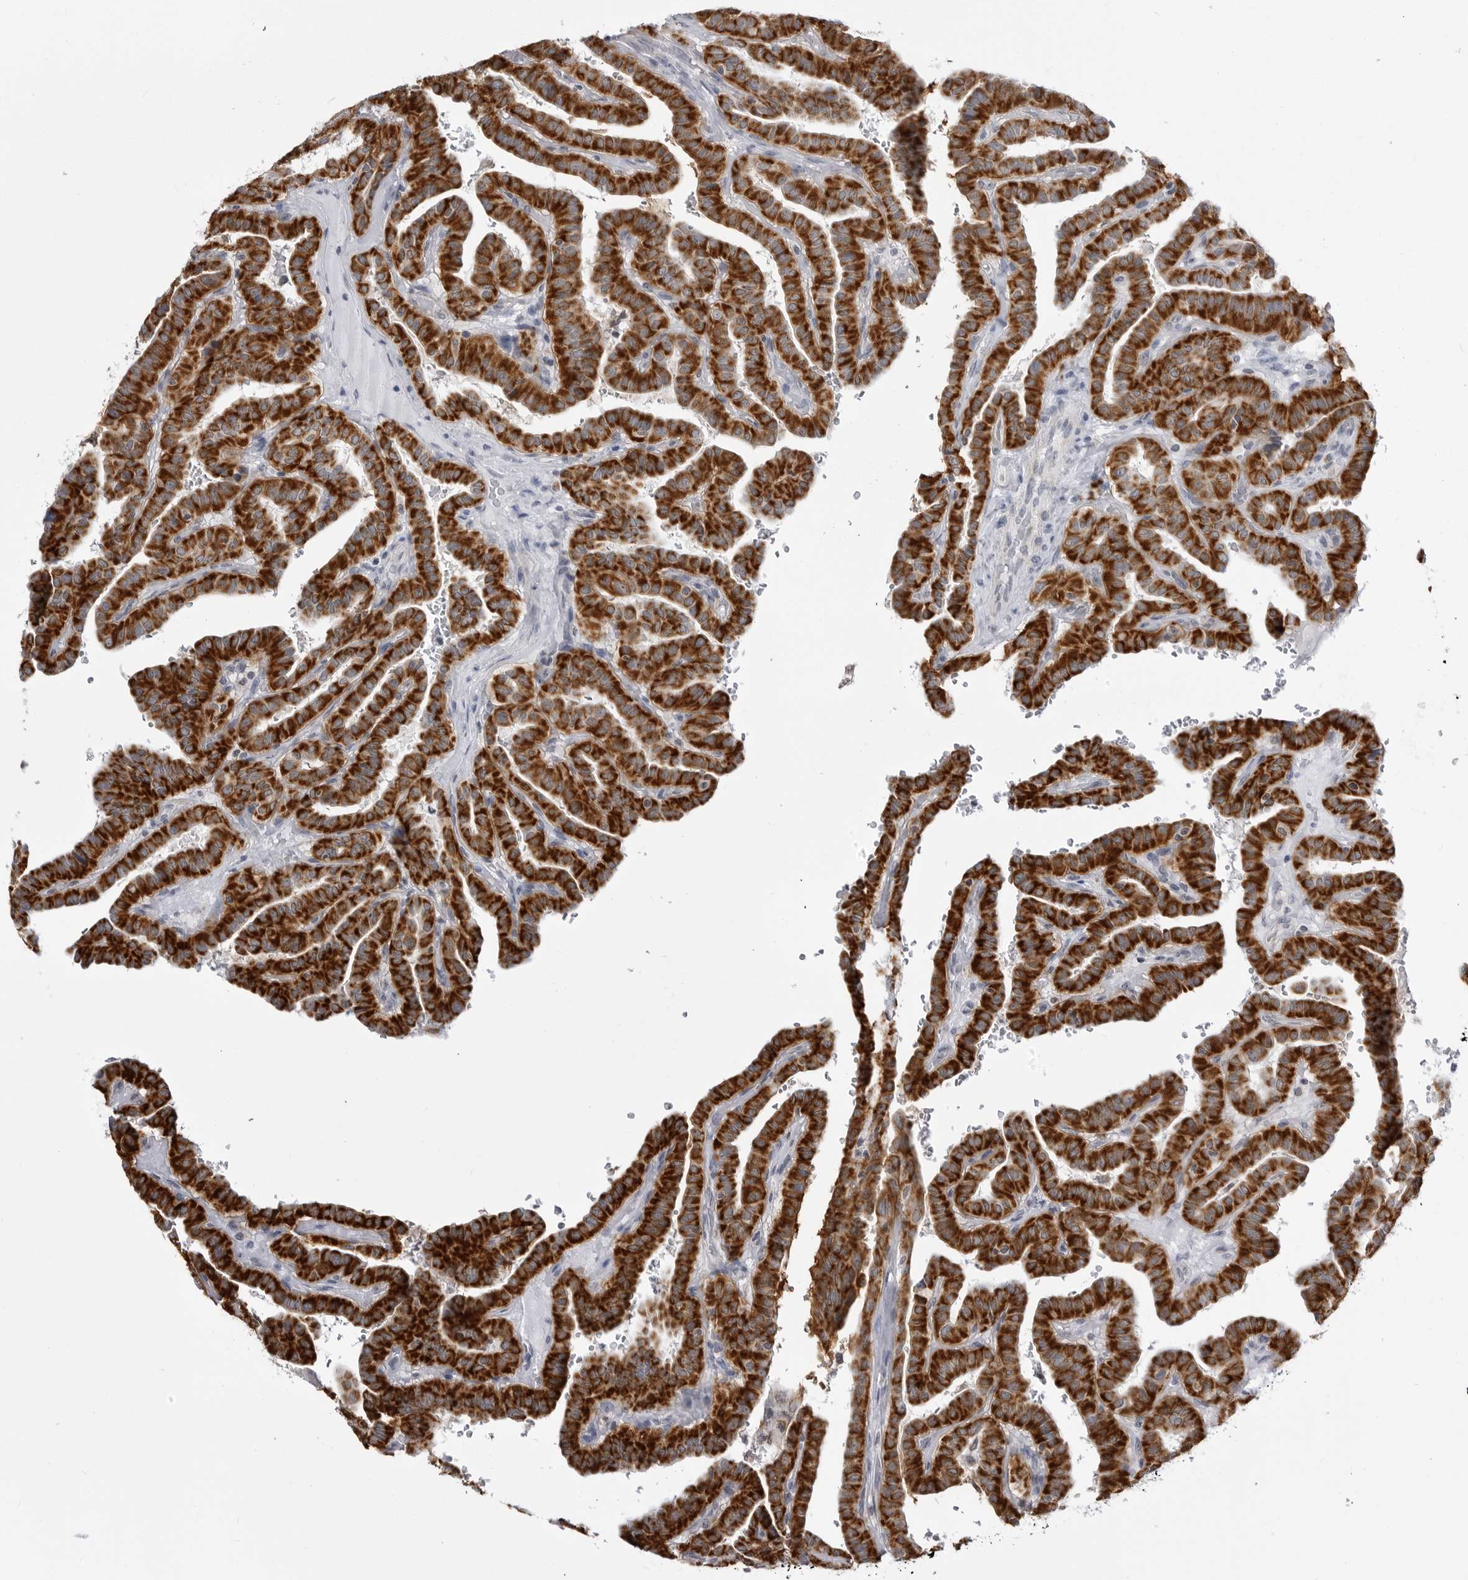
{"staining": {"intensity": "strong", "quantity": ">75%", "location": "cytoplasmic/membranous"}, "tissue": "thyroid cancer", "cell_type": "Tumor cells", "image_type": "cancer", "snomed": [{"axis": "morphology", "description": "Papillary adenocarcinoma, NOS"}, {"axis": "topography", "description": "Thyroid gland"}], "caption": "IHC (DAB (3,3'-diaminobenzidine)) staining of human papillary adenocarcinoma (thyroid) displays strong cytoplasmic/membranous protein positivity in about >75% of tumor cells. (Brightfield microscopy of DAB IHC at high magnification).", "gene": "FH", "patient": {"sex": "male", "age": 77}}